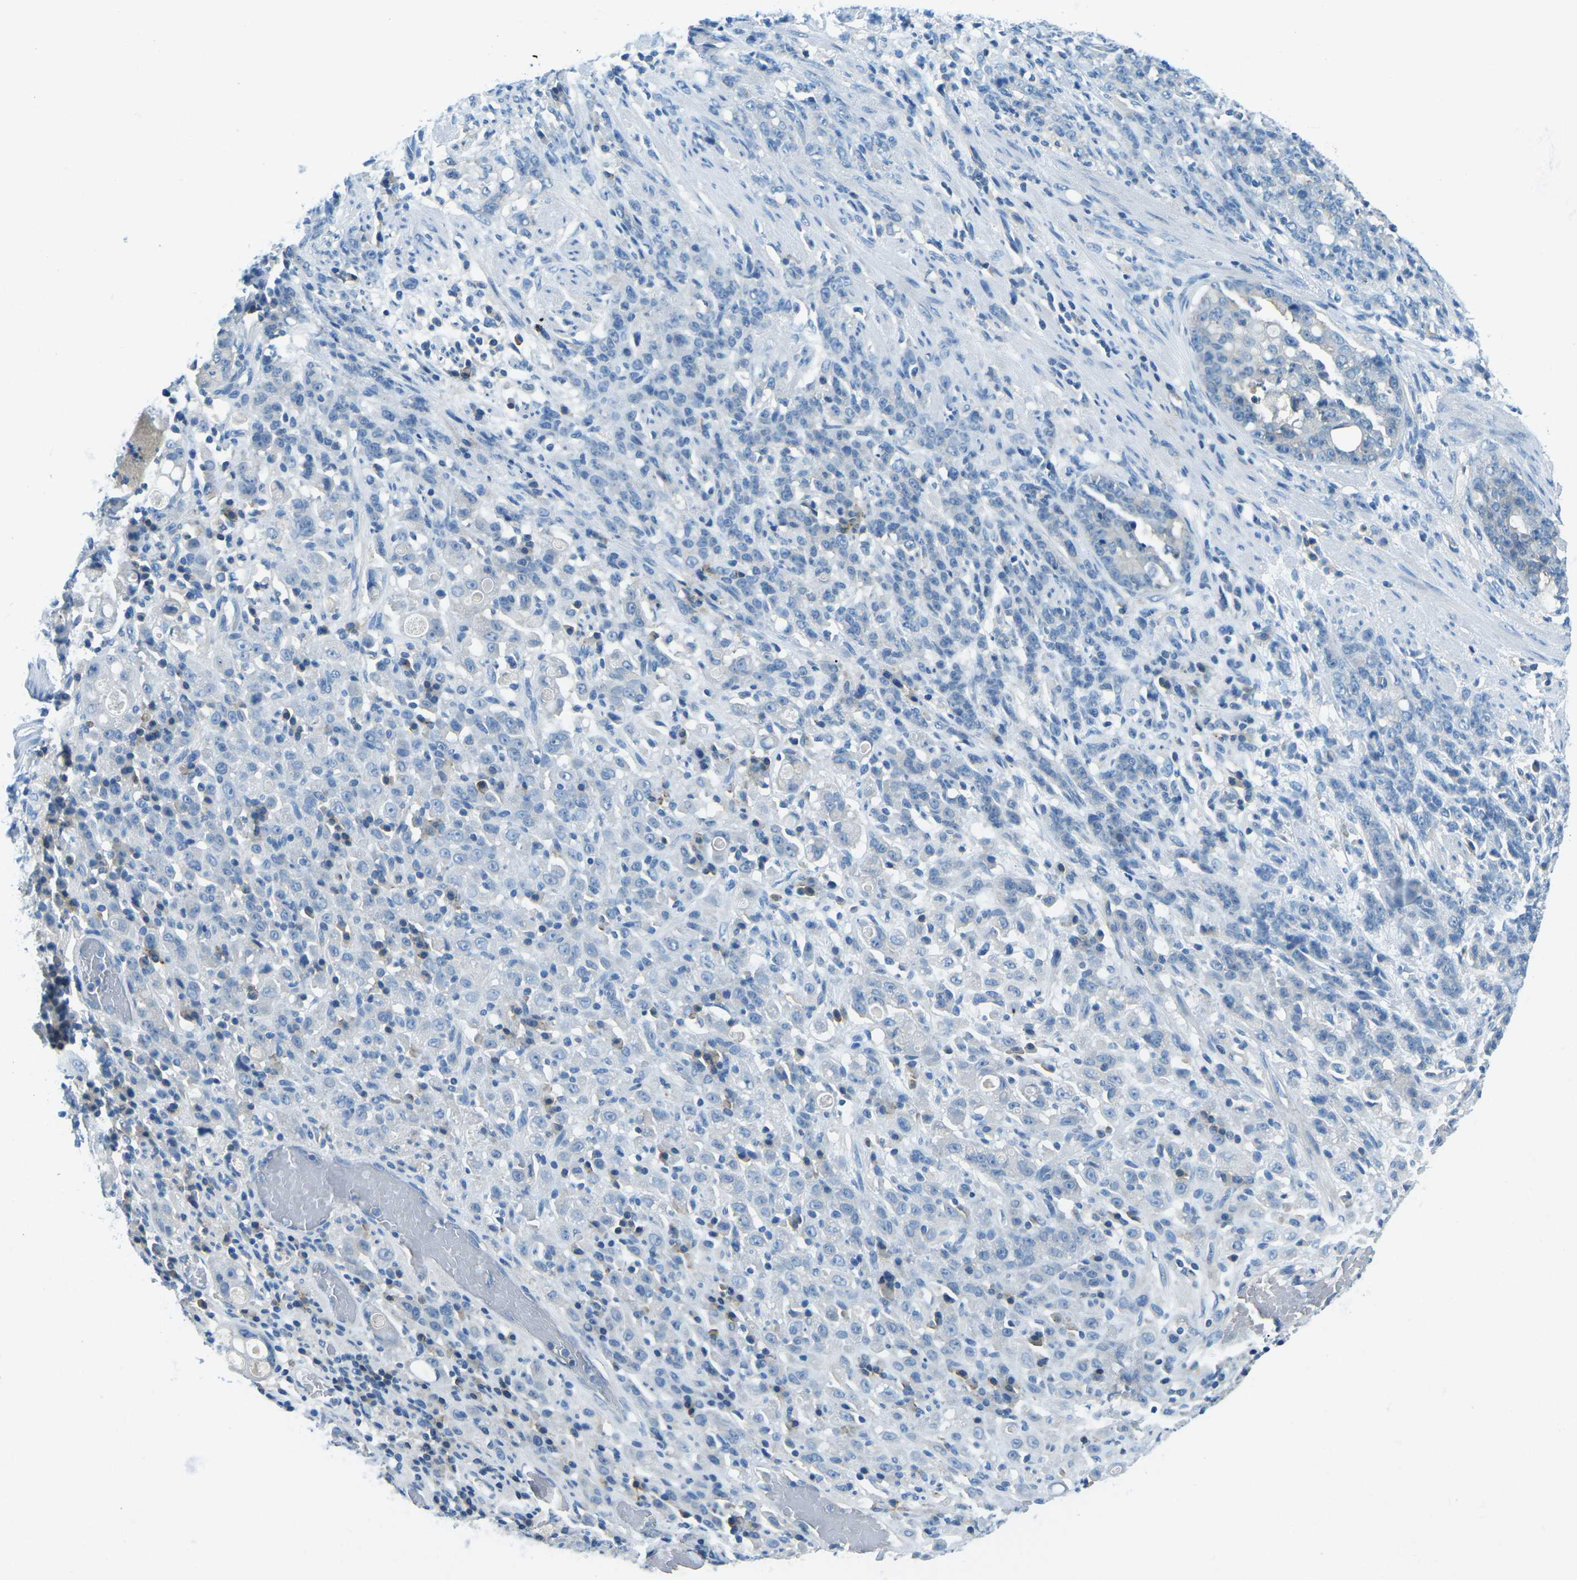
{"staining": {"intensity": "negative", "quantity": "none", "location": "none"}, "tissue": "stomach cancer", "cell_type": "Tumor cells", "image_type": "cancer", "snomed": [{"axis": "morphology", "description": "Adenocarcinoma, NOS"}, {"axis": "topography", "description": "Stomach, lower"}], "caption": "This is an IHC histopathology image of human stomach cancer. There is no expression in tumor cells.", "gene": "CD47", "patient": {"sex": "male", "age": 88}}